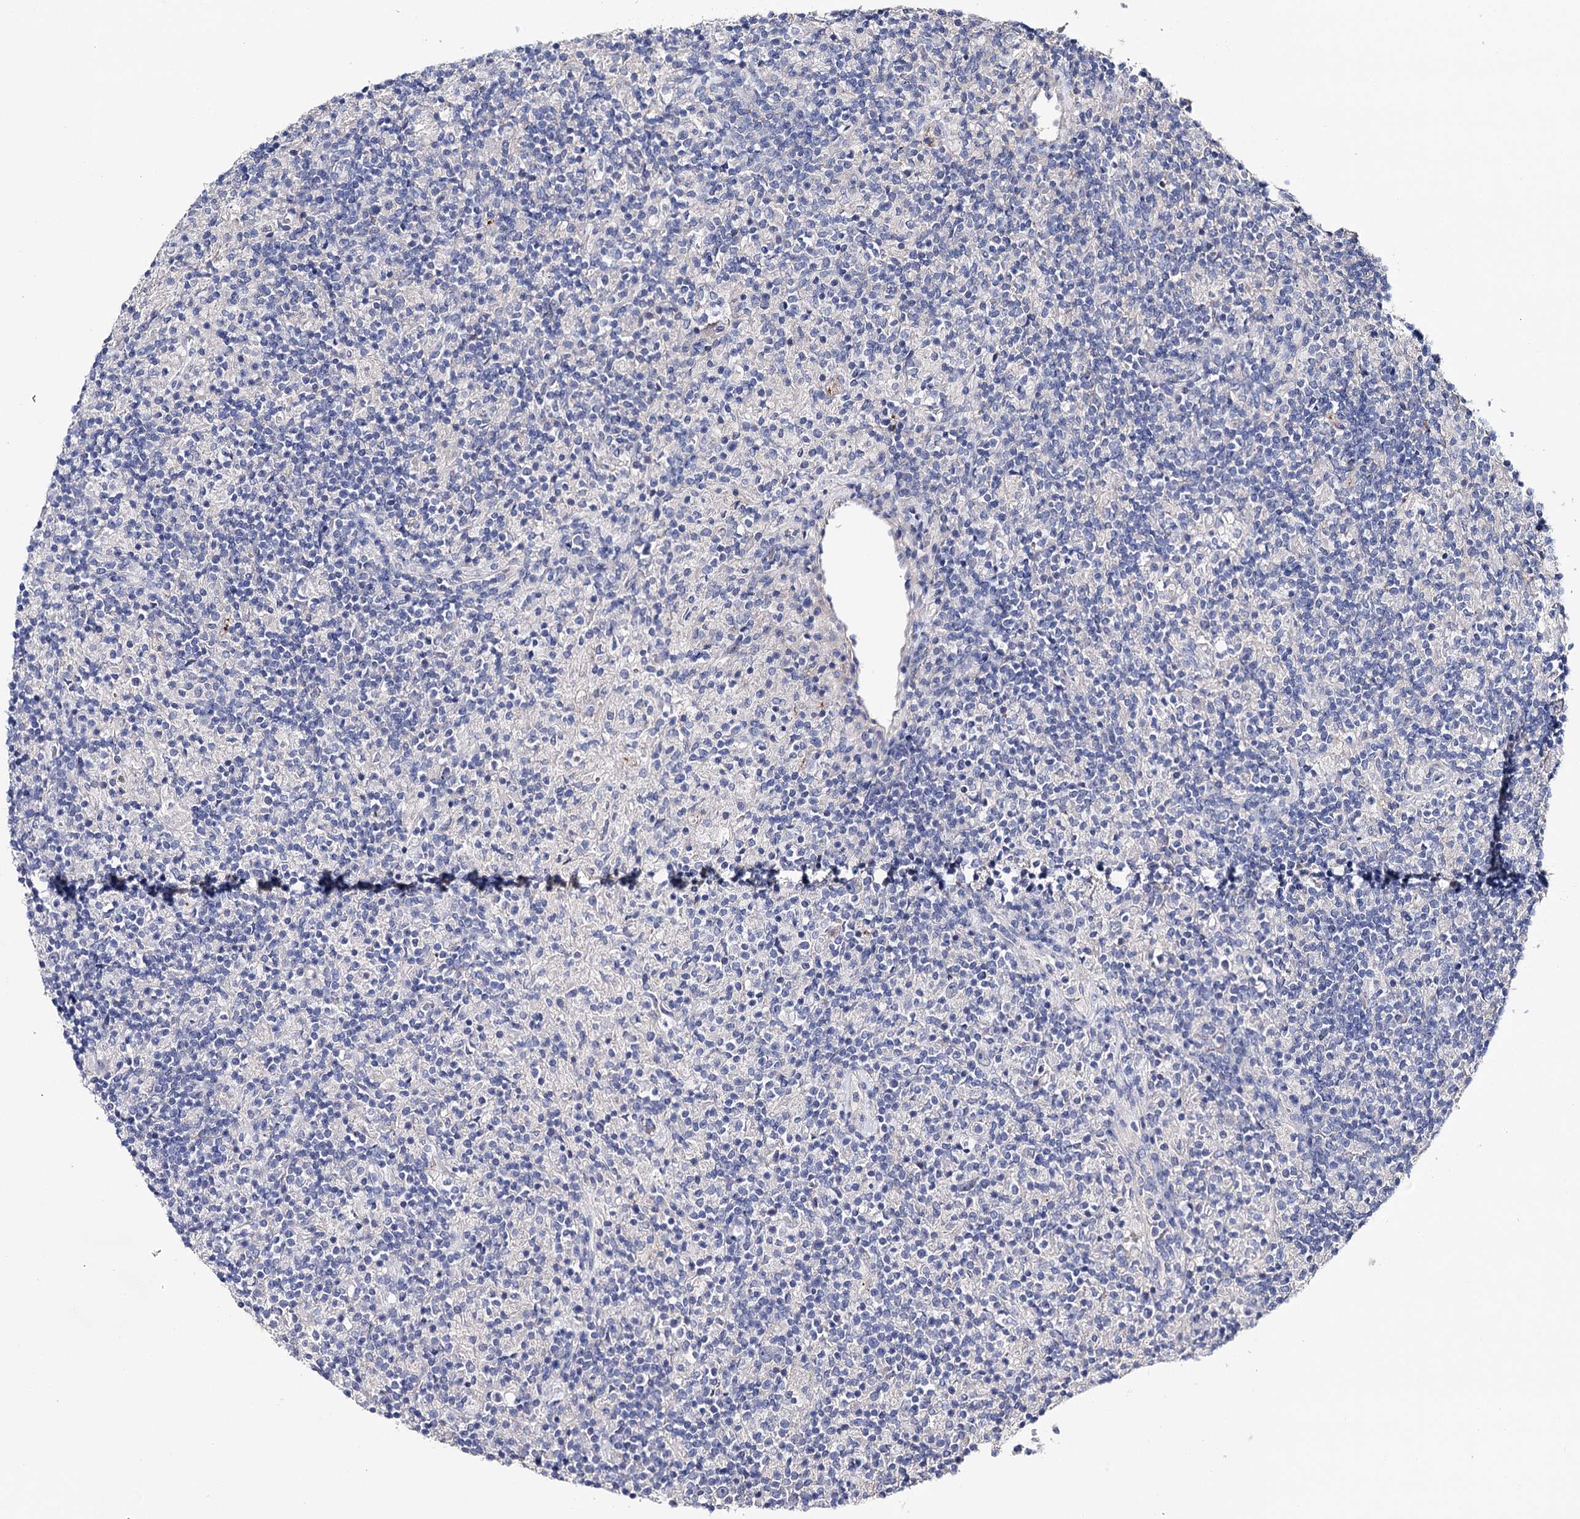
{"staining": {"intensity": "negative", "quantity": "none", "location": "none"}, "tissue": "lymphoma", "cell_type": "Tumor cells", "image_type": "cancer", "snomed": [{"axis": "morphology", "description": "Hodgkin's disease, NOS"}, {"axis": "topography", "description": "Lymph node"}], "caption": "This is a photomicrograph of immunohistochemistry (IHC) staining of lymphoma, which shows no expression in tumor cells.", "gene": "EPYC", "patient": {"sex": "male", "age": 70}}